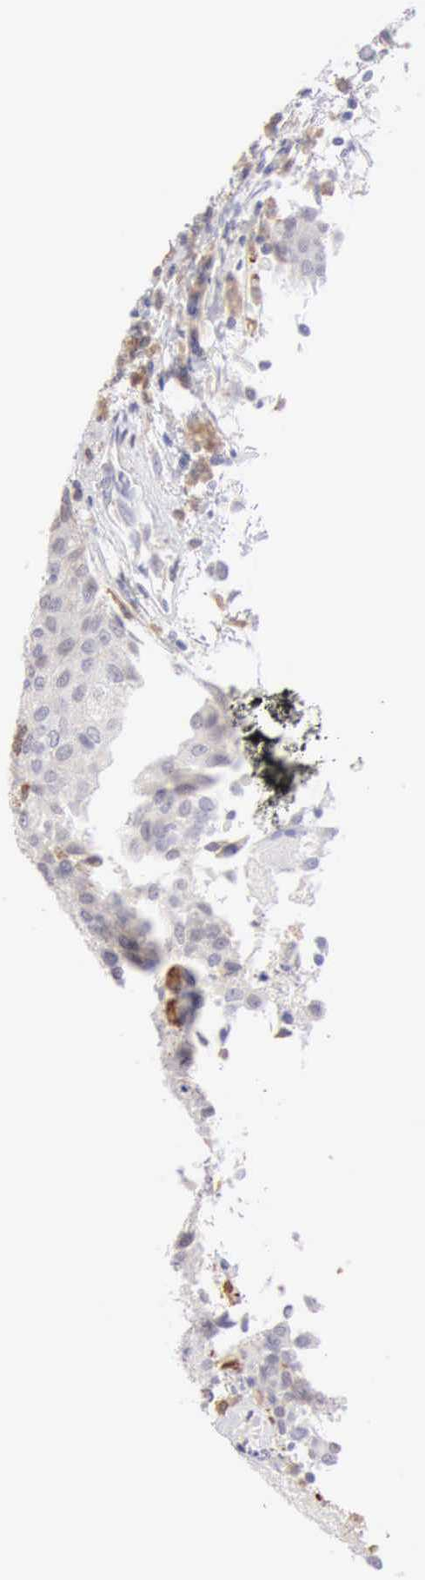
{"staining": {"intensity": "negative", "quantity": "none", "location": "none"}, "tissue": "urothelial cancer", "cell_type": "Tumor cells", "image_type": "cancer", "snomed": [{"axis": "morphology", "description": "Urothelial carcinoma, High grade"}, {"axis": "topography", "description": "Urinary bladder"}], "caption": "The histopathology image displays no significant positivity in tumor cells of high-grade urothelial carcinoma.", "gene": "RNASE1", "patient": {"sex": "female", "age": 85}}